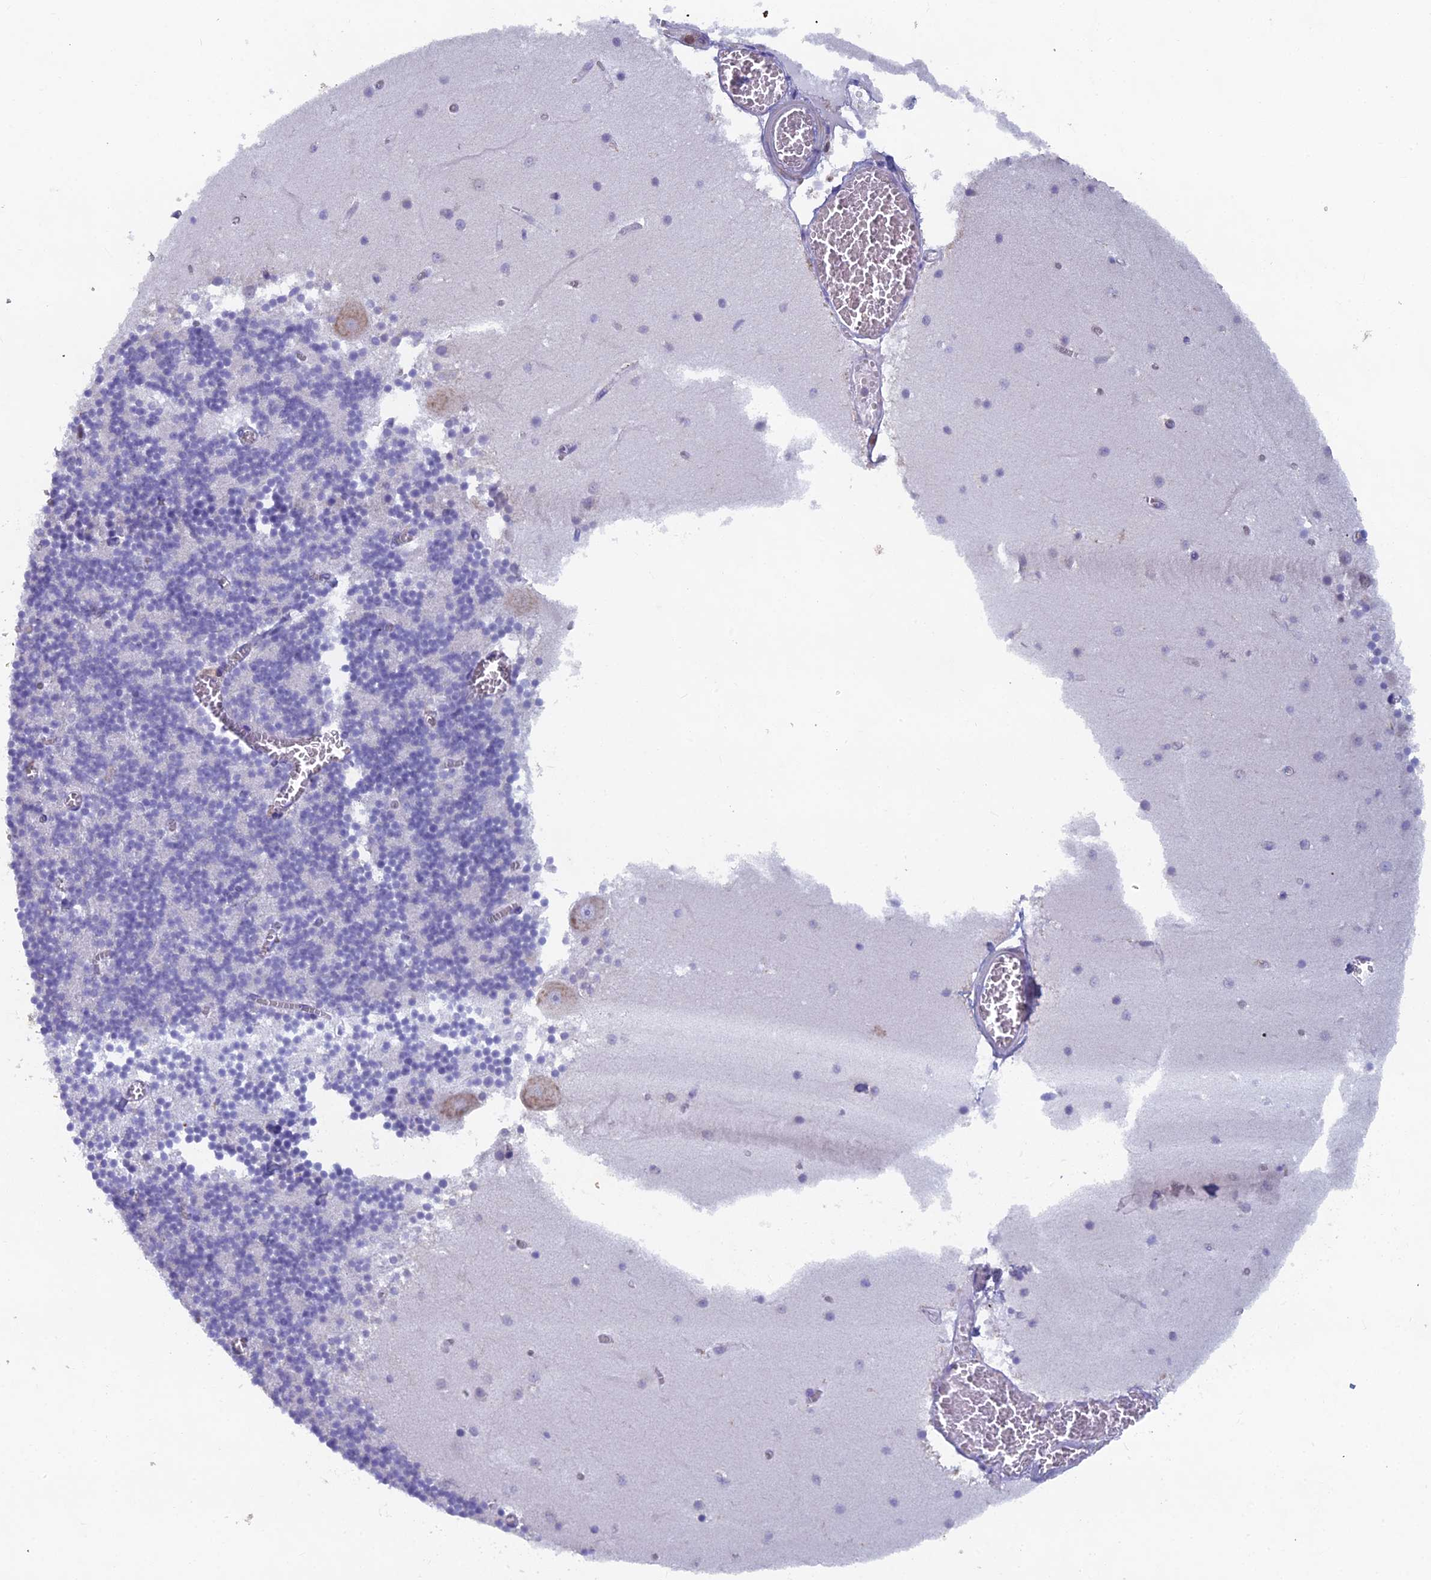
{"staining": {"intensity": "negative", "quantity": "none", "location": "none"}, "tissue": "cerebellum", "cell_type": "Cells in granular layer", "image_type": "normal", "snomed": [{"axis": "morphology", "description": "Normal tissue, NOS"}, {"axis": "topography", "description": "Cerebellum"}], "caption": "A high-resolution photomicrograph shows immunohistochemistry staining of normal cerebellum, which exhibits no significant staining in cells in granular layer.", "gene": "ABI3BP", "patient": {"sex": "female", "age": 28}}